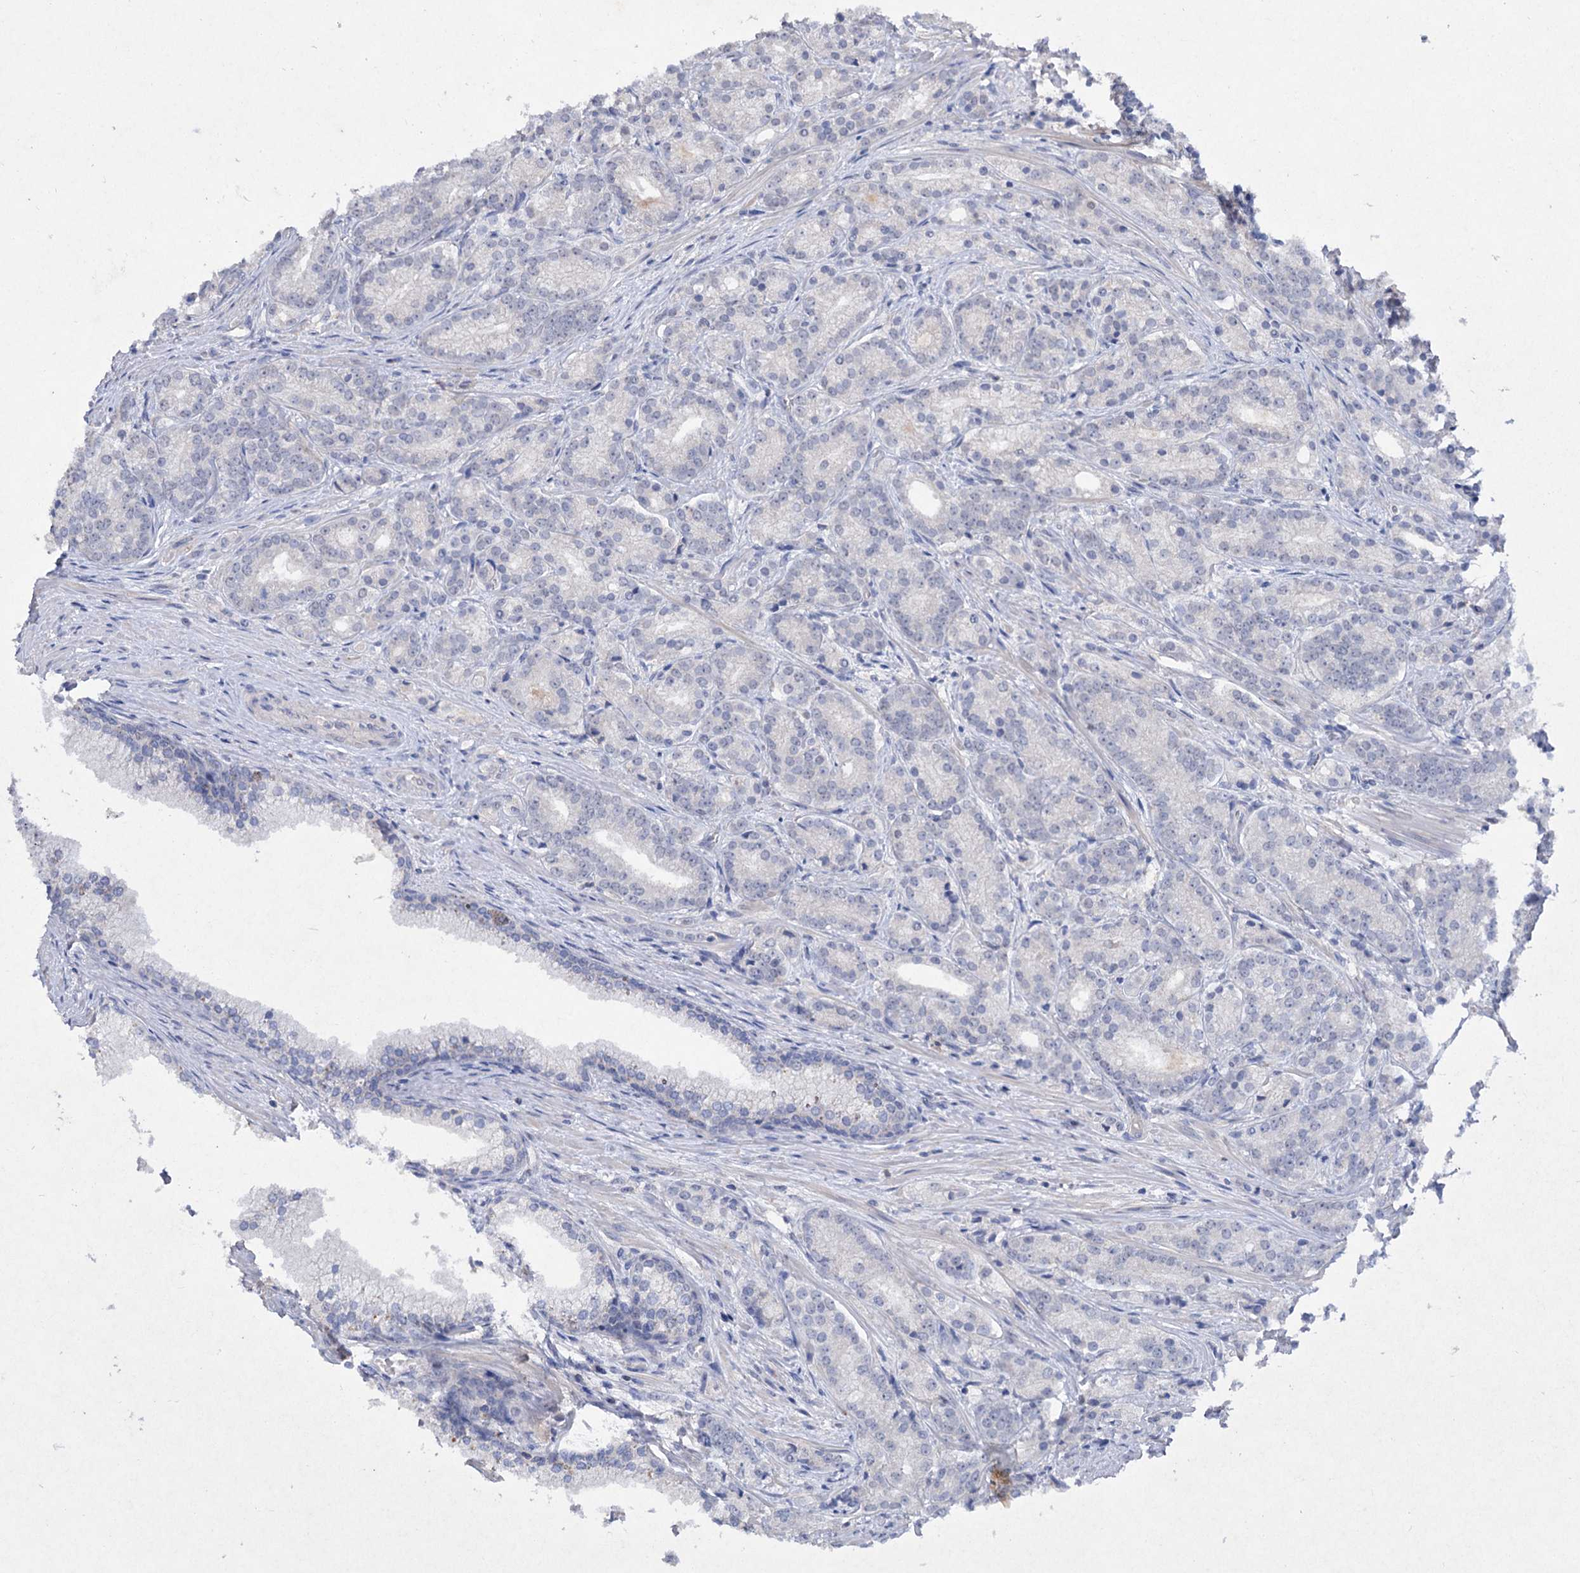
{"staining": {"intensity": "negative", "quantity": "none", "location": "none"}, "tissue": "prostate cancer", "cell_type": "Tumor cells", "image_type": "cancer", "snomed": [{"axis": "morphology", "description": "Adenocarcinoma, Low grade"}, {"axis": "topography", "description": "Prostate"}], "caption": "Tumor cells show no significant positivity in low-grade adenocarcinoma (prostate). (DAB (3,3'-diaminobenzidine) IHC, high magnification).", "gene": "ATP4A", "patient": {"sex": "male", "age": 71}}